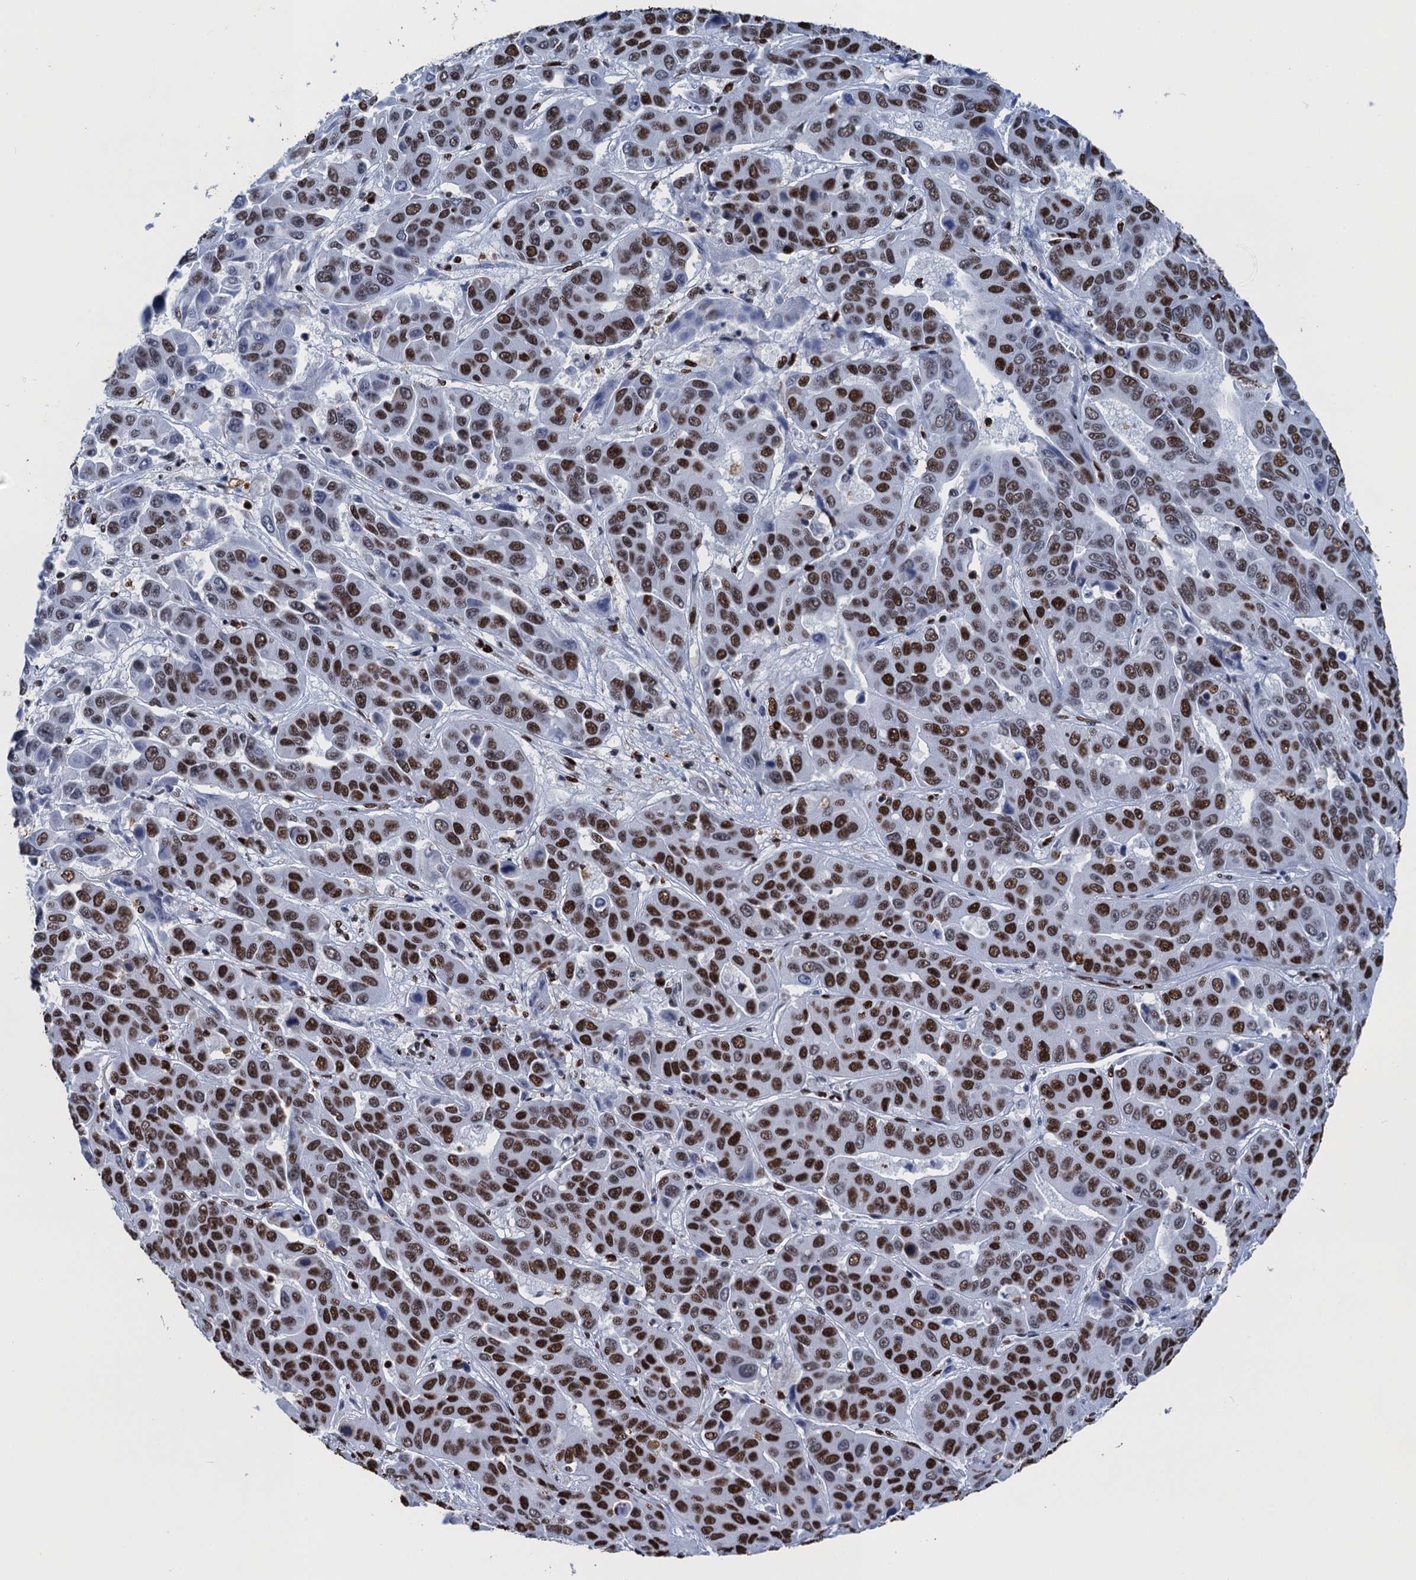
{"staining": {"intensity": "strong", "quantity": ">75%", "location": "nuclear"}, "tissue": "liver cancer", "cell_type": "Tumor cells", "image_type": "cancer", "snomed": [{"axis": "morphology", "description": "Cholangiocarcinoma"}, {"axis": "topography", "description": "Liver"}], "caption": "Strong nuclear staining is identified in about >75% of tumor cells in liver cancer.", "gene": "UBA2", "patient": {"sex": "female", "age": 52}}